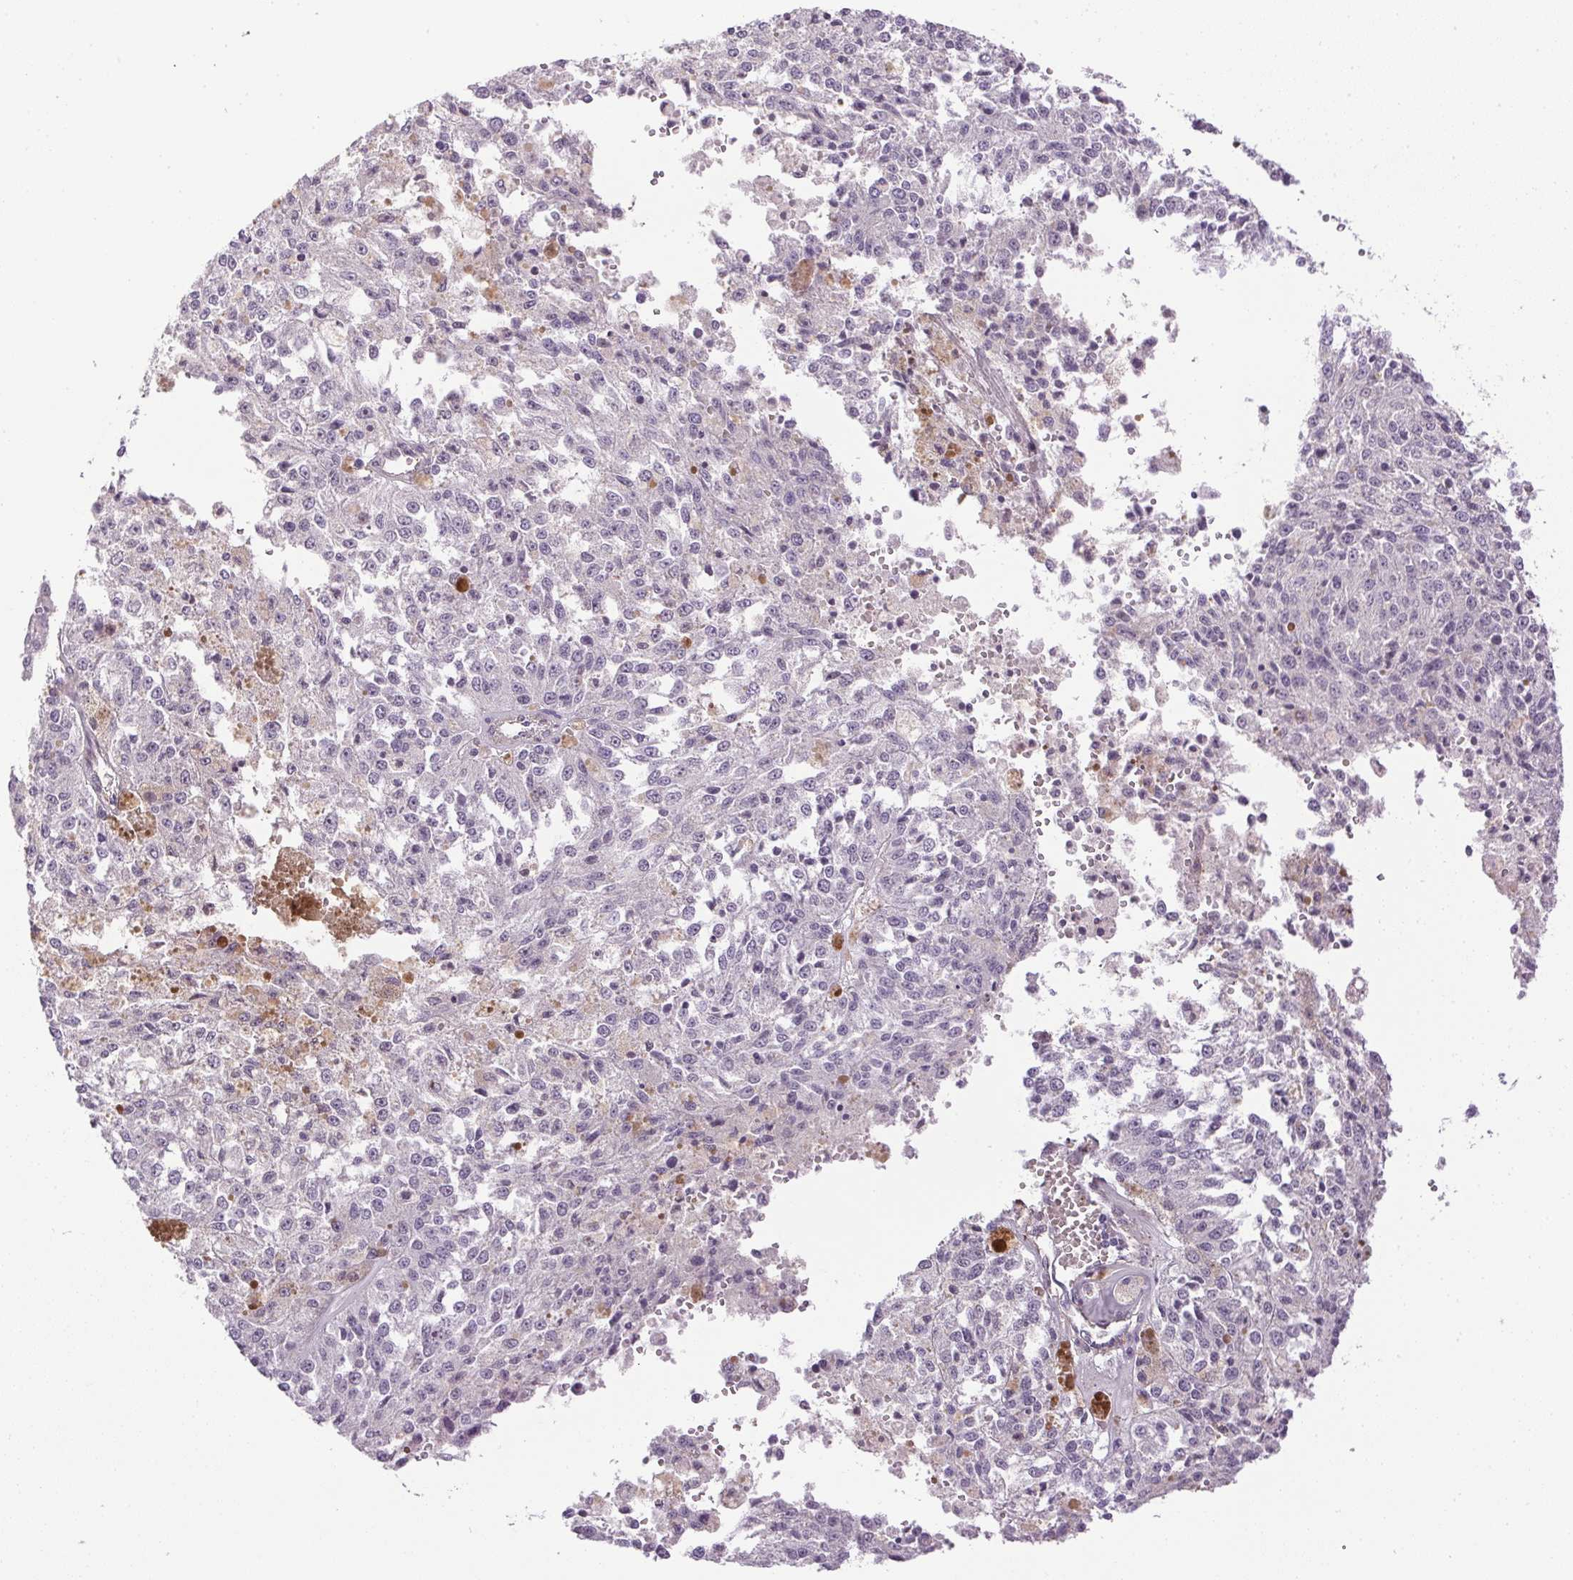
{"staining": {"intensity": "negative", "quantity": "none", "location": "none"}, "tissue": "melanoma", "cell_type": "Tumor cells", "image_type": "cancer", "snomed": [{"axis": "morphology", "description": "Malignant melanoma, Metastatic site"}, {"axis": "topography", "description": "Lymph node"}], "caption": "Tumor cells show no significant protein expression in malignant melanoma (metastatic site).", "gene": "PRL", "patient": {"sex": "female", "age": 64}}